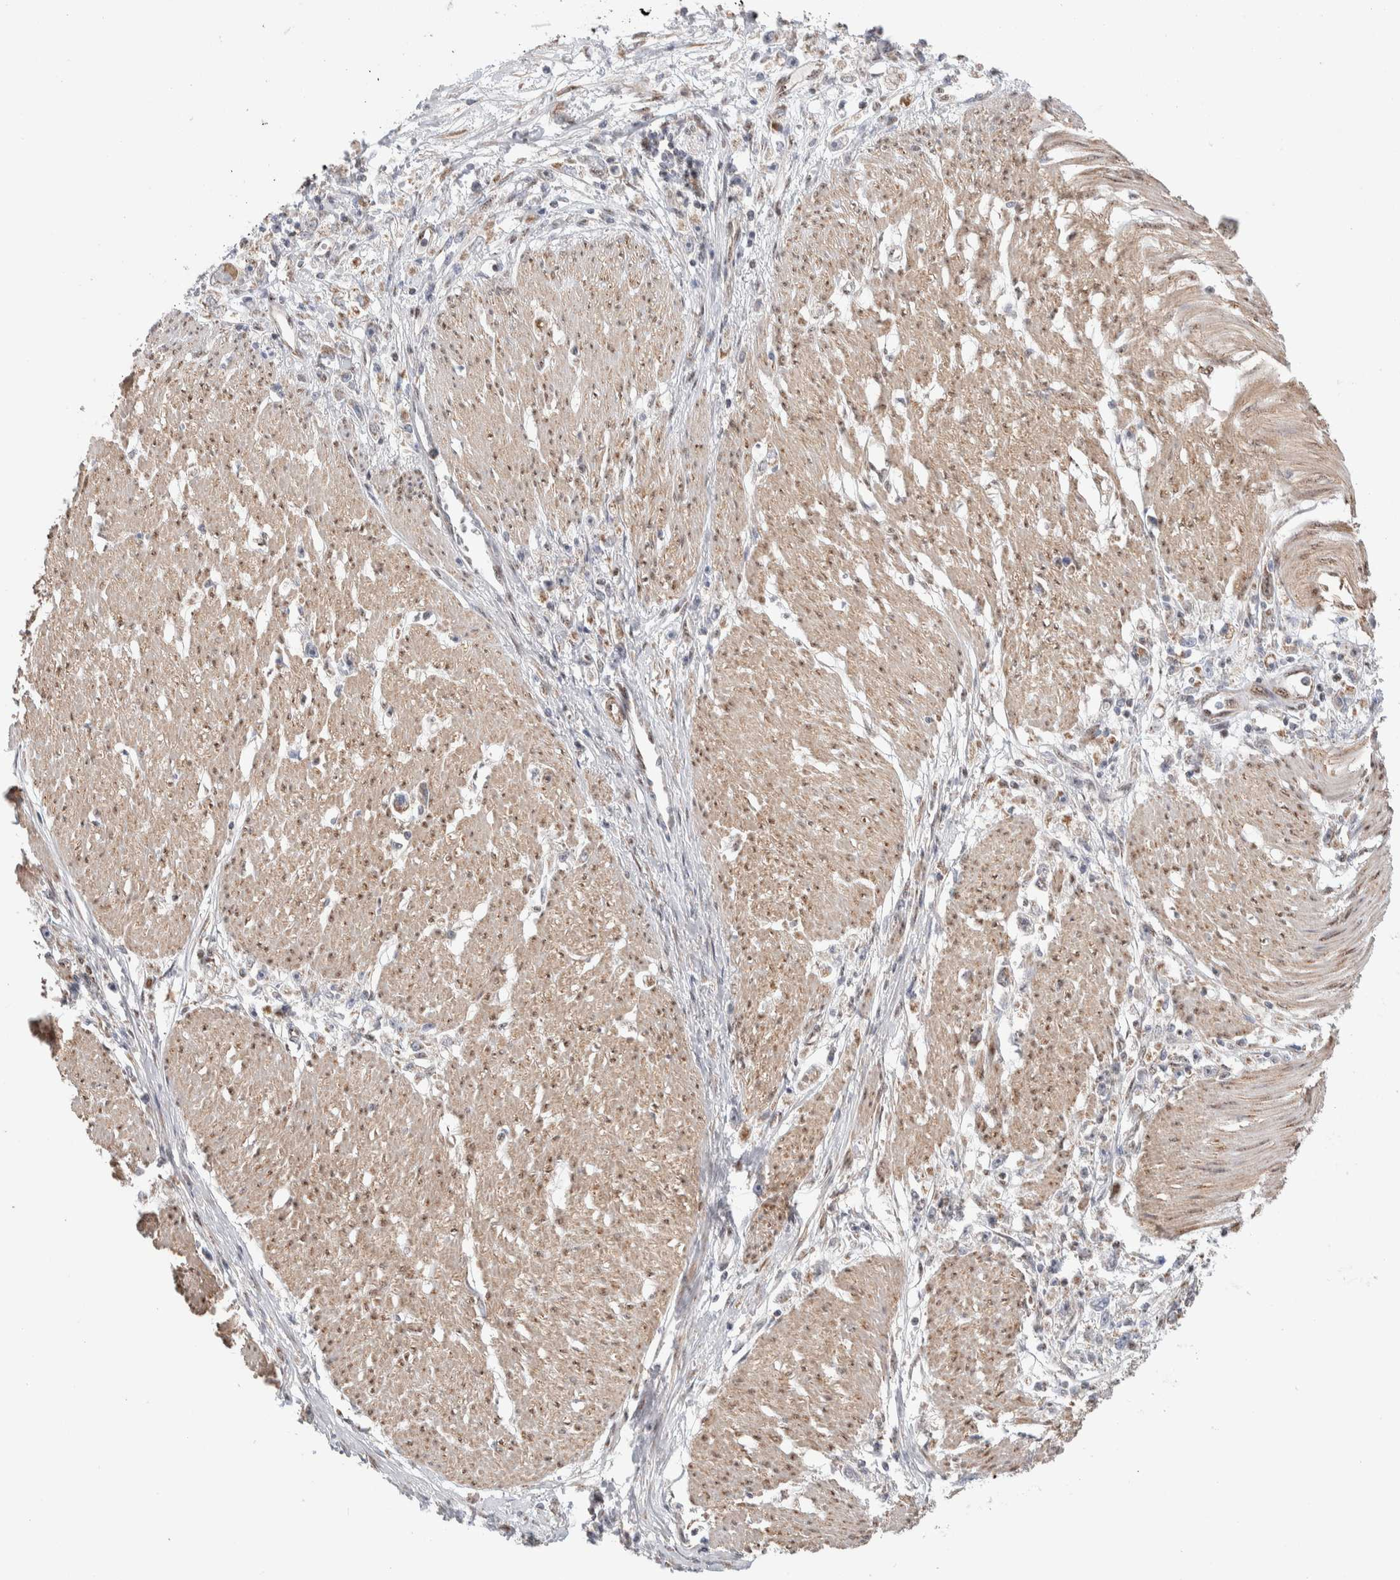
{"staining": {"intensity": "weak", "quantity": "25%-75%", "location": "cytoplasmic/membranous"}, "tissue": "stomach cancer", "cell_type": "Tumor cells", "image_type": "cancer", "snomed": [{"axis": "morphology", "description": "Adenocarcinoma, NOS"}, {"axis": "topography", "description": "Stomach"}], "caption": "A photomicrograph of stomach cancer stained for a protein shows weak cytoplasmic/membranous brown staining in tumor cells. (Brightfield microscopy of DAB IHC at high magnification).", "gene": "ZNF695", "patient": {"sex": "female", "age": 59}}